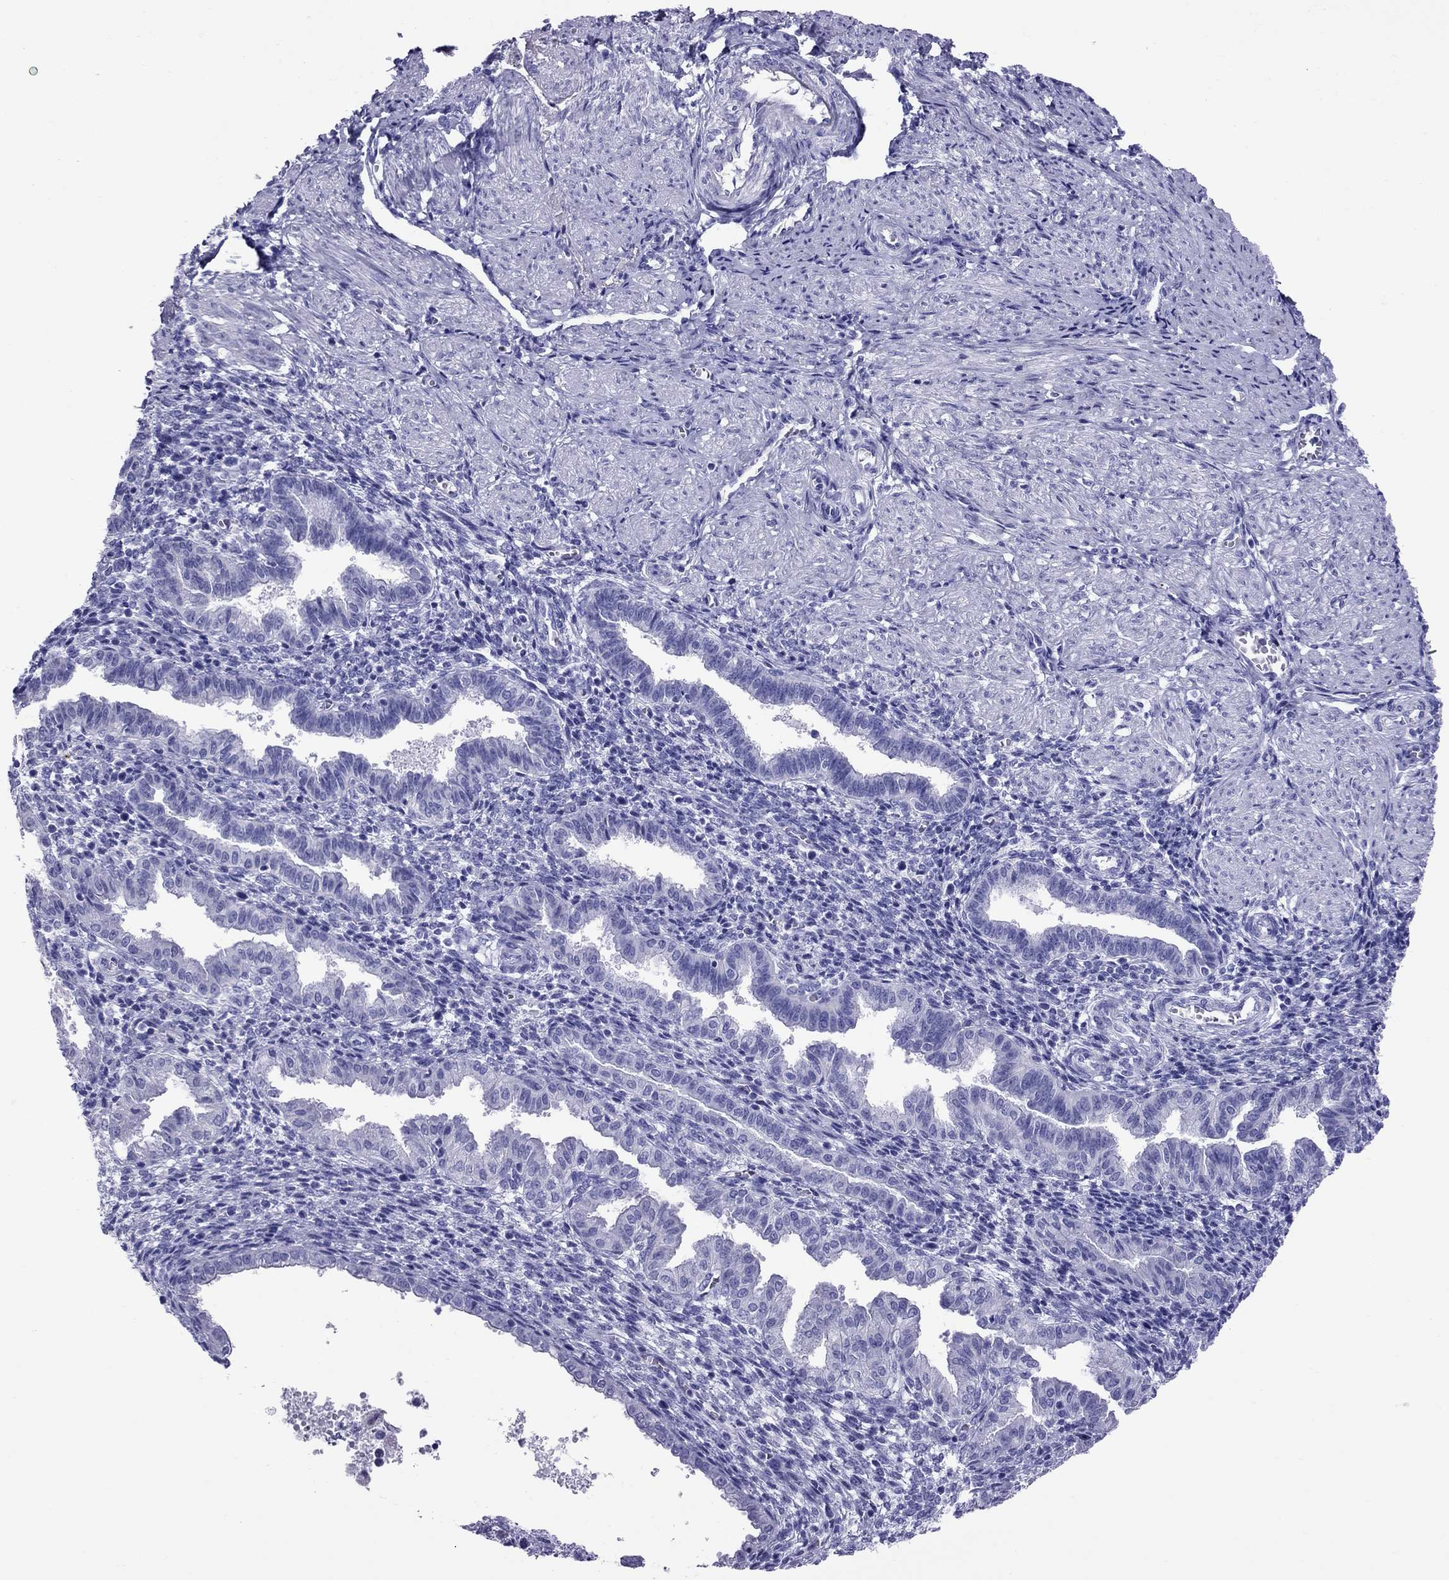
{"staining": {"intensity": "negative", "quantity": "none", "location": "none"}, "tissue": "endometrium", "cell_type": "Cells in endometrial stroma", "image_type": "normal", "snomed": [{"axis": "morphology", "description": "Normal tissue, NOS"}, {"axis": "topography", "description": "Endometrium"}], "caption": "This is an immunohistochemistry image of normal endometrium. There is no staining in cells in endometrial stroma.", "gene": "AVPR1B", "patient": {"sex": "female", "age": 37}}